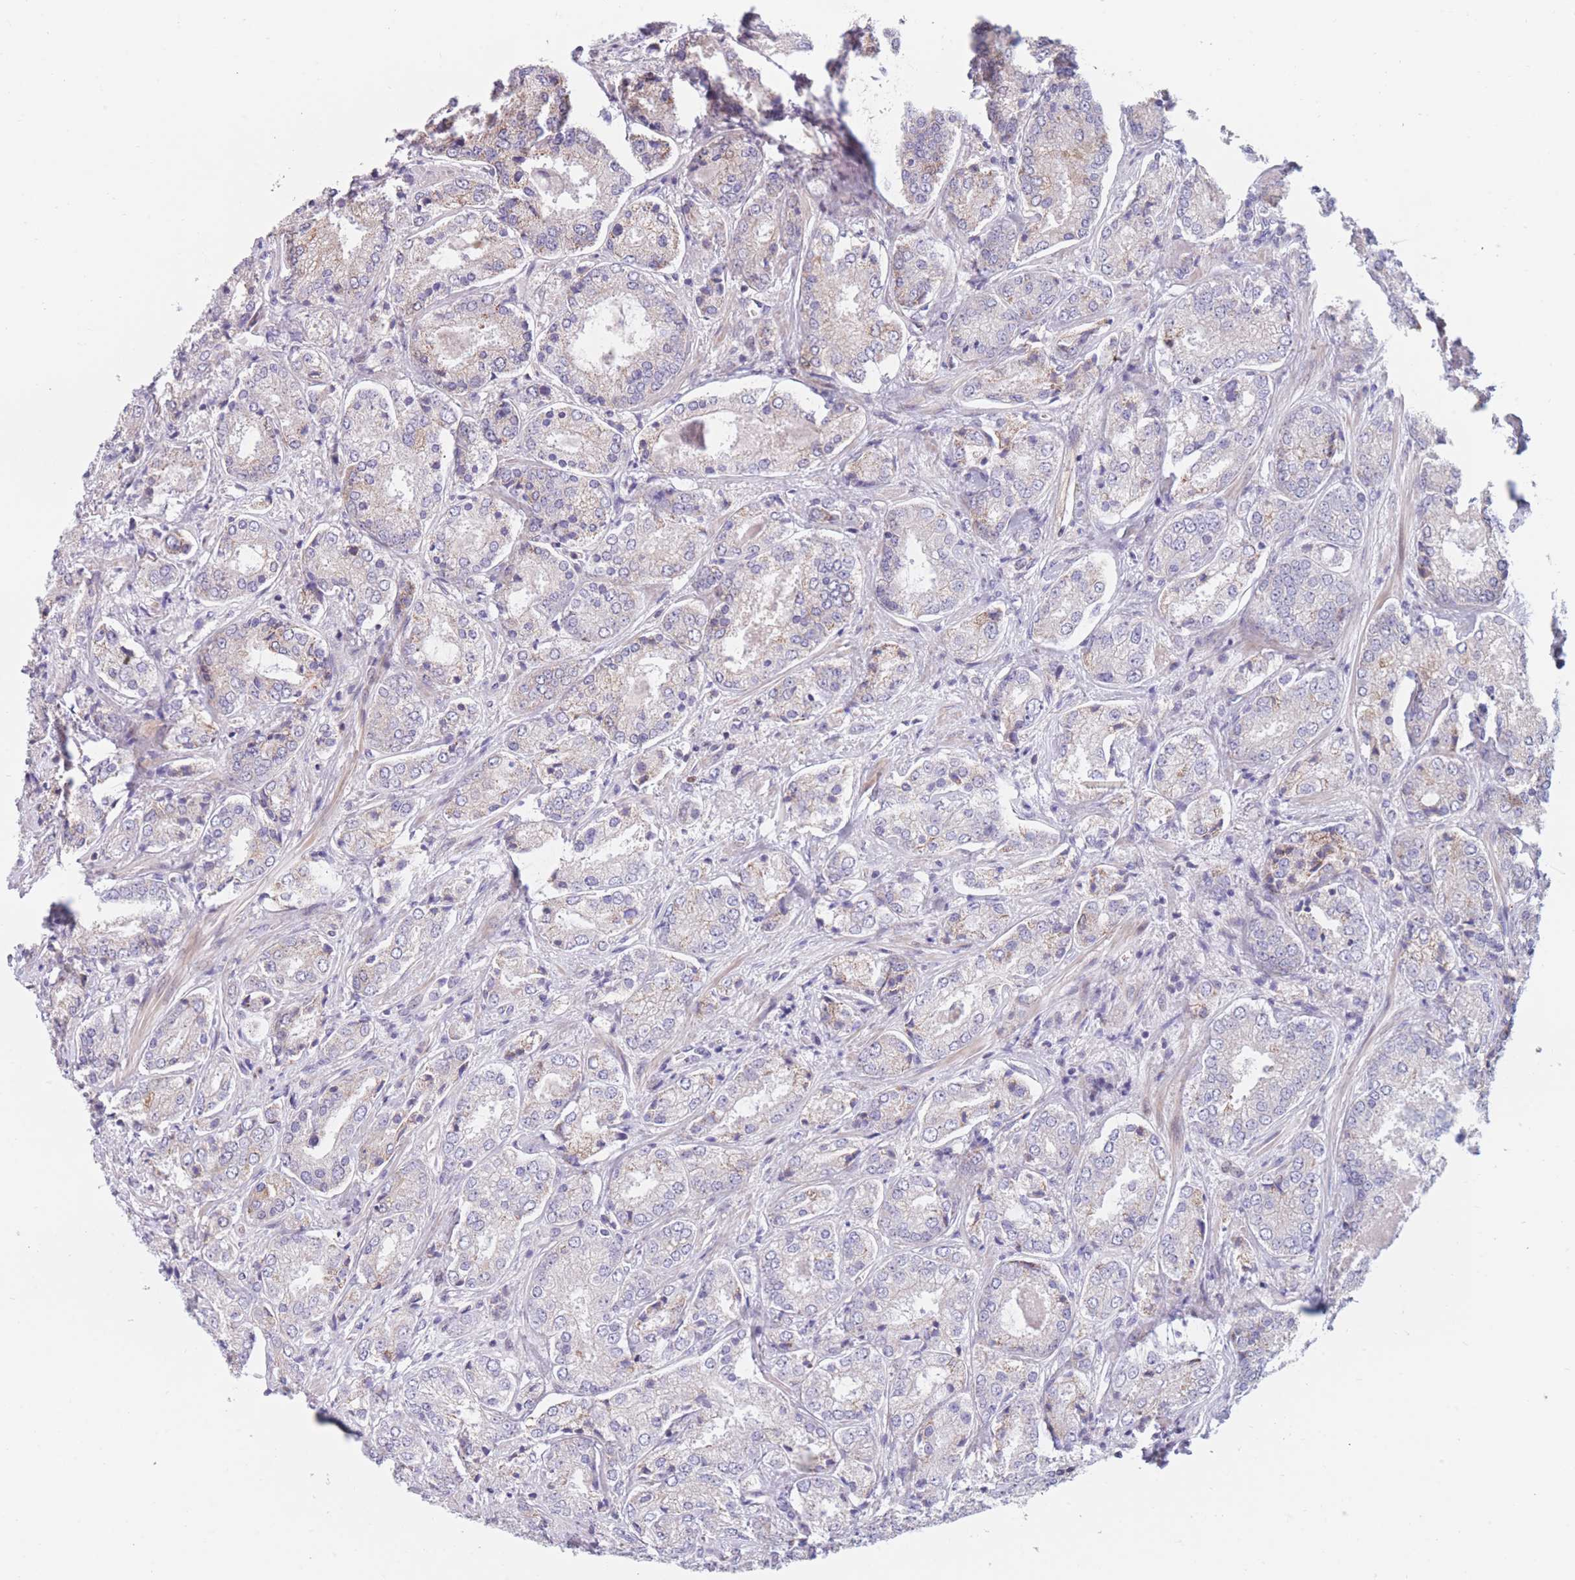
{"staining": {"intensity": "weak", "quantity": "<25%", "location": "cytoplasmic/membranous"}, "tissue": "prostate cancer", "cell_type": "Tumor cells", "image_type": "cancer", "snomed": [{"axis": "morphology", "description": "Adenocarcinoma, High grade"}, {"axis": "topography", "description": "Prostate"}], "caption": "An IHC histopathology image of adenocarcinoma (high-grade) (prostate) is shown. There is no staining in tumor cells of adenocarcinoma (high-grade) (prostate). Brightfield microscopy of IHC stained with DAB (brown) and hematoxylin (blue), captured at high magnification.", "gene": "PDE4A", "patient": {"sex": "male", "age": 63}}